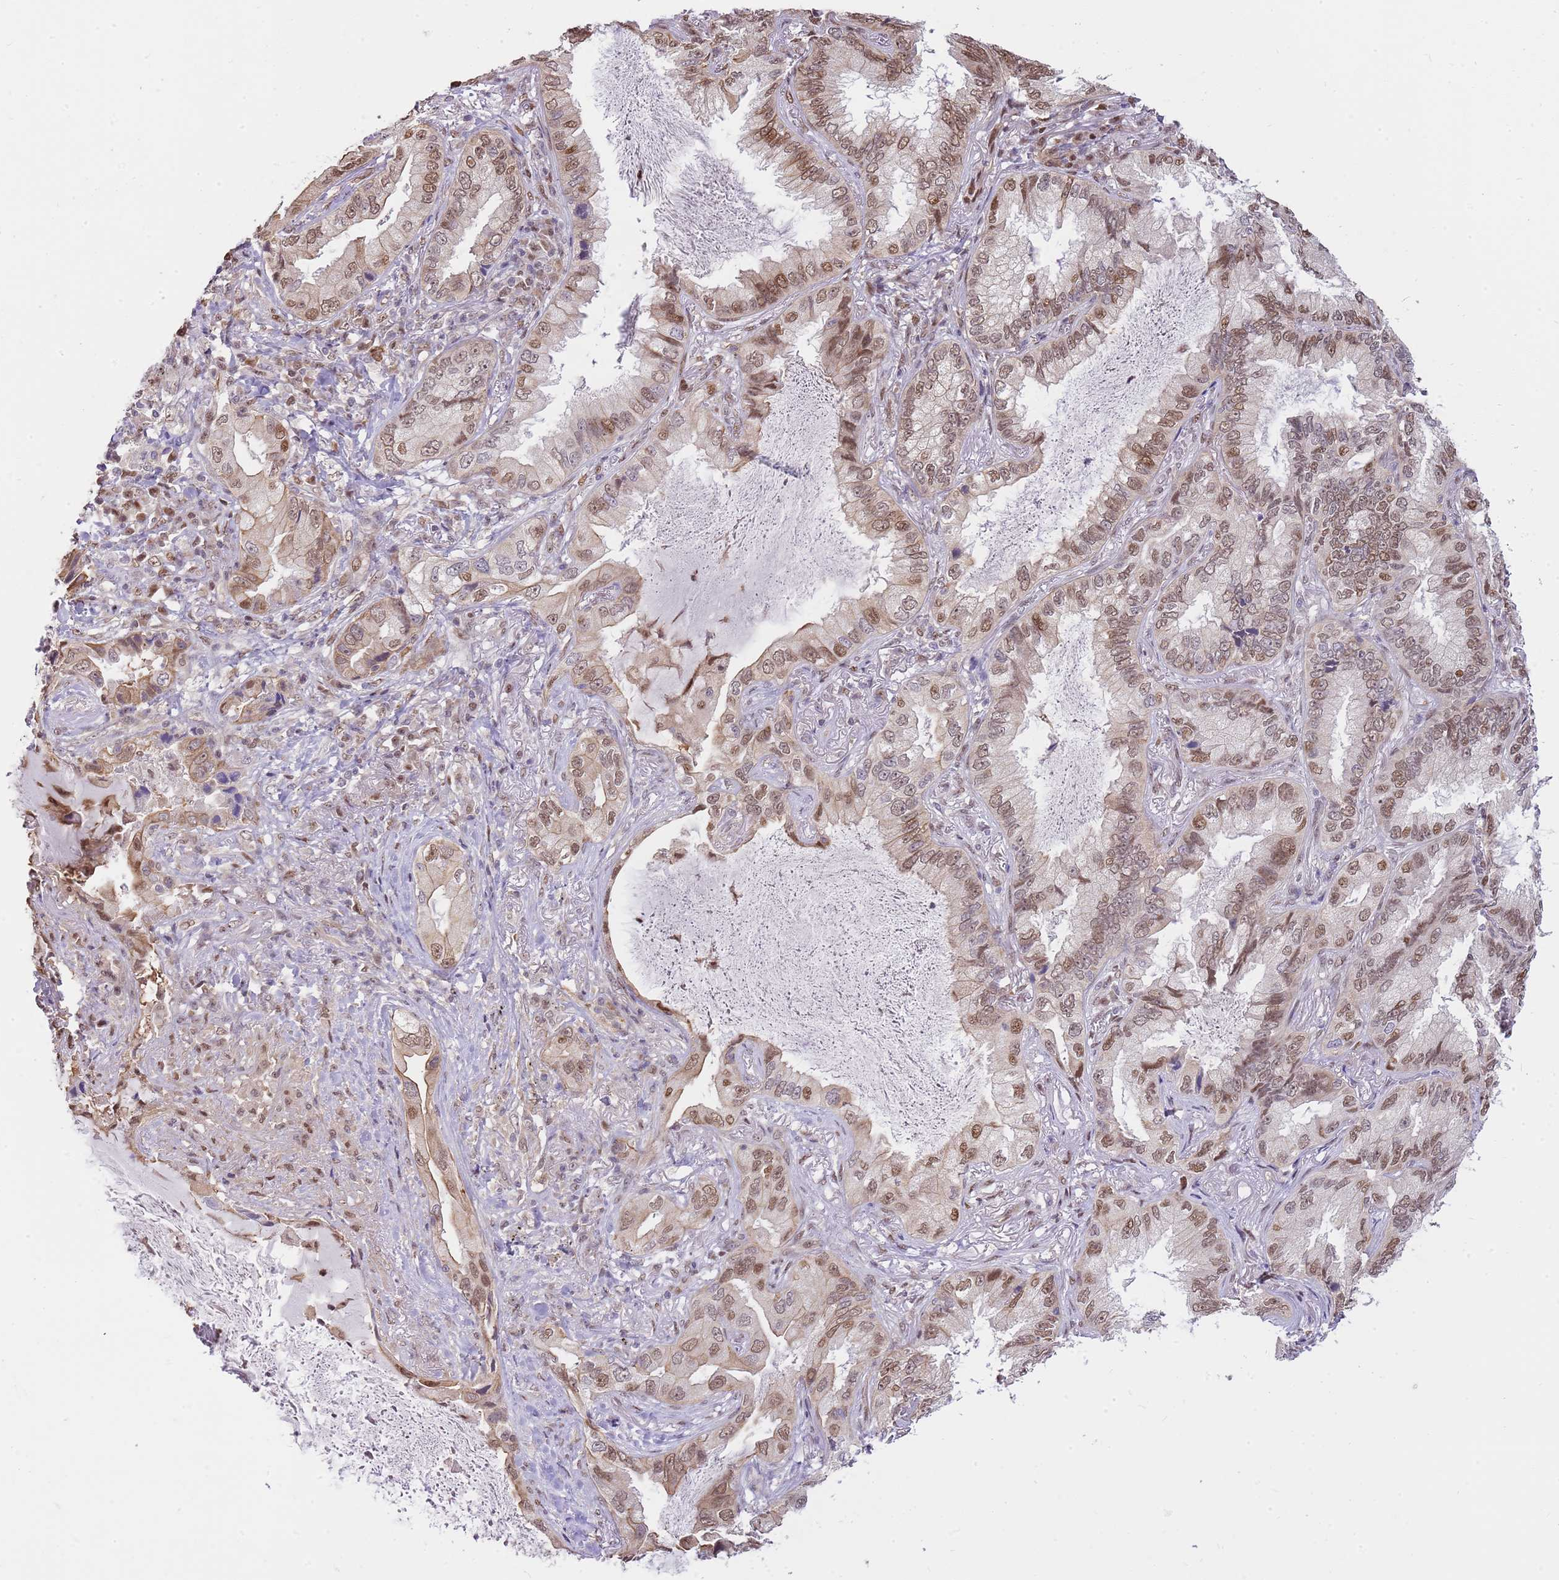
{"staining": {"intensity": "moderate", "quantity": ">75%", "location": "nuclear"}, "tissue": "lung cancer", "cell_type": "Tumor cells", "image_type": "cancer", "snomed": [{"axis": "morphology", "description": "Adenocarcinoma, NOS"}, {"axis": "topography", "description": "Lung"}], "caption": "Lung cancer tissue displays moderate nuclear staining in approximately >75% of tumor cells", "gene": "RFK", "patient": {"sex": "female", "age": 69}}